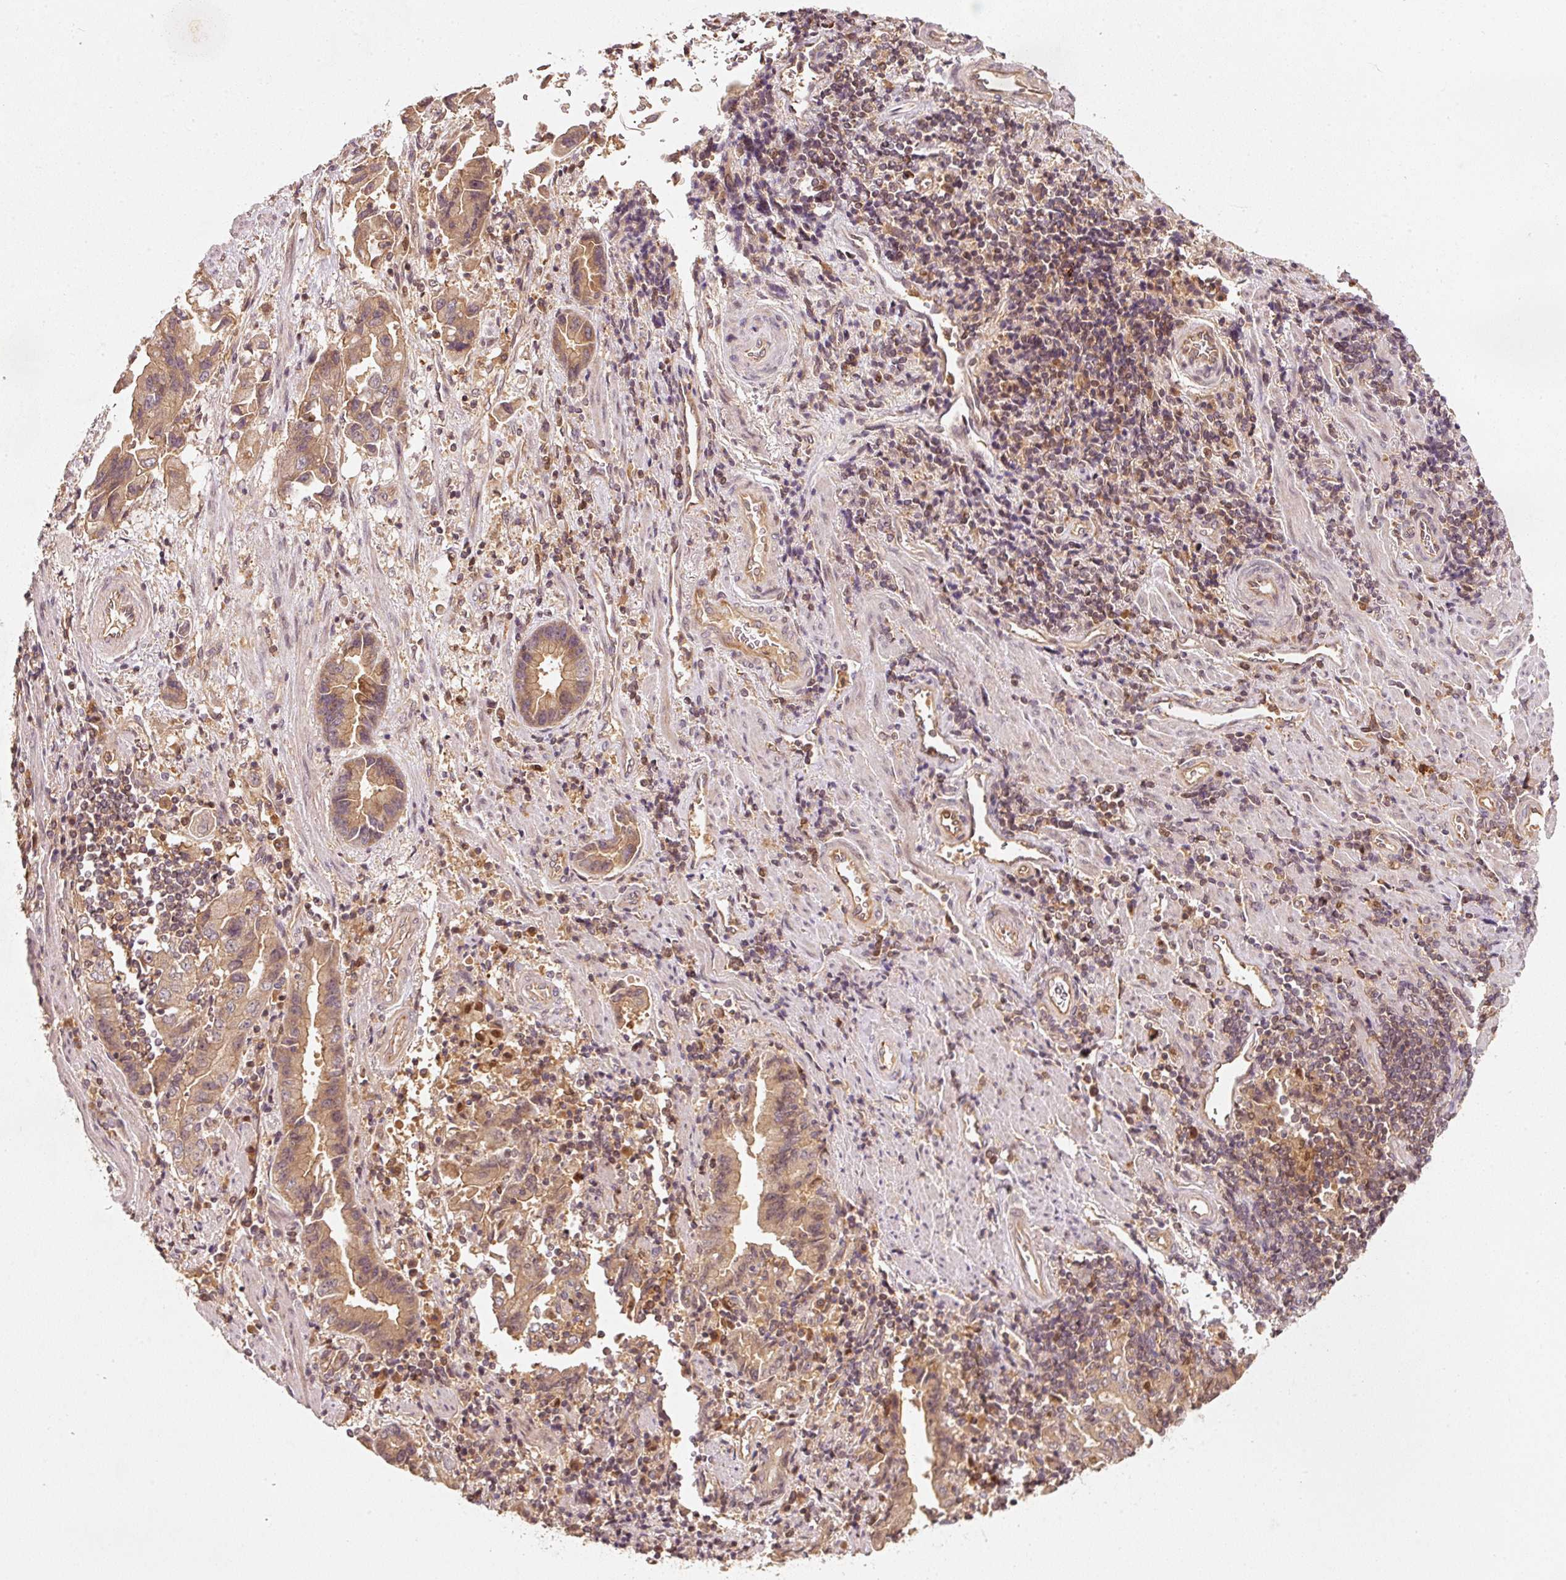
{"staining": {"intensity": "moderate", "quantity": ">75%", "location": "cytoplasmic/membranous"}, "tissue": "stomach cancer", "cell_type": "Tumor cells", "image_type": "cancer", "snomed": [{"axis": "morphology", "description": "Adenocarcinoma, NOS"}, {"axis": "topography", "description": "Stomach"}], "caption": "This is an image of immunohistochemistry (IHC) staining of stomach cancer, which shows moderate expression in the cytoplasmic/membranous of tumor cells.", "gene": "RRAS2", "patient": {"sex": "male", "age": 62}}